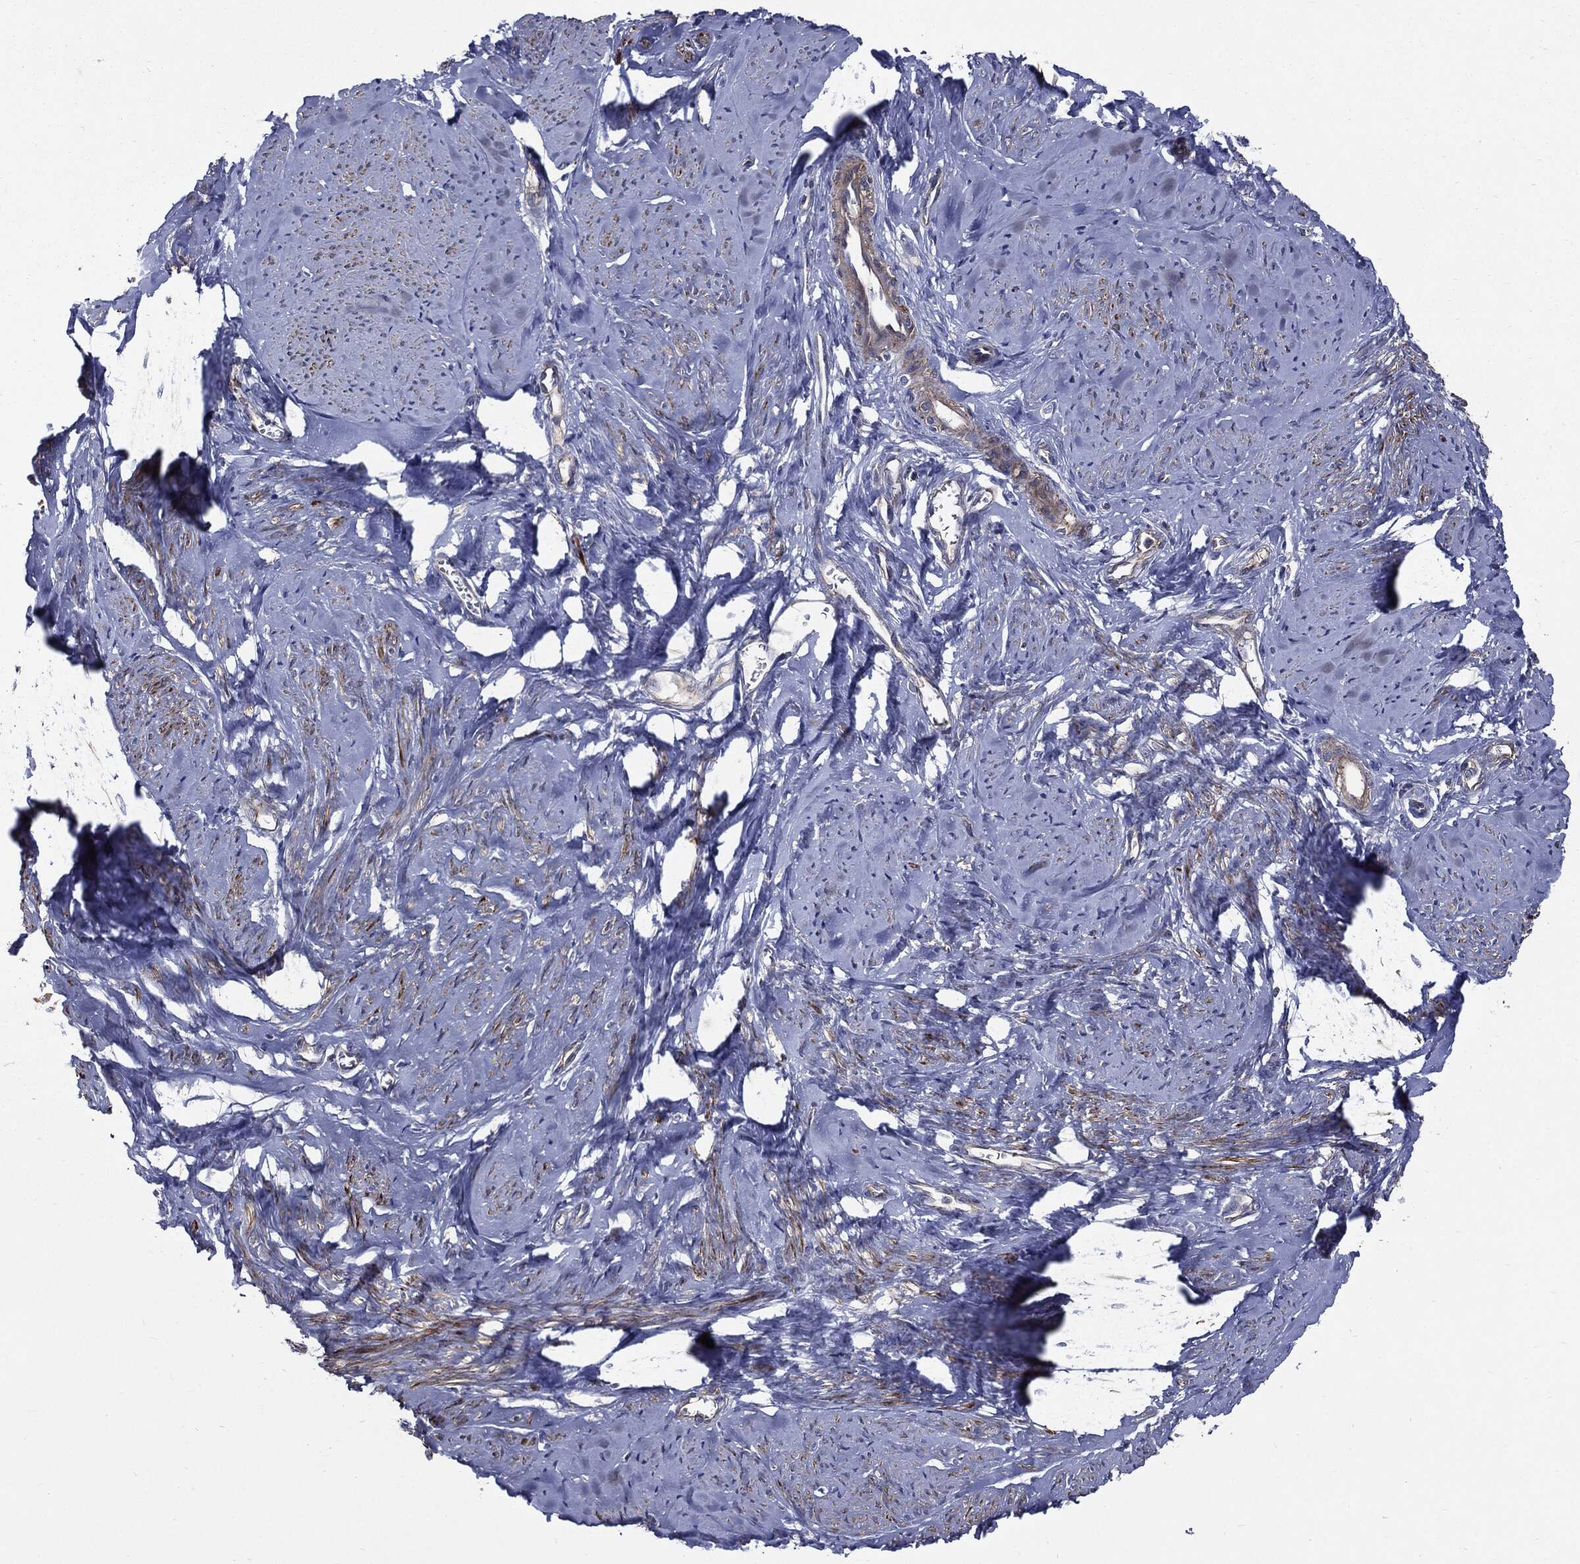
{"staining": {"intensity": "strong", "quantity": "25%-75%", "location": "cytoplasmic/membranous"}, "tissue": "smooth muscle", "cell_type": "Smooth muscle cells", "image_type": "normal", "snomed": [{"axis": "morphology", "description": "Normal tissue, NOS"}, {"axis": "topography", "description": "Smooth muscle"}], "caption": "An IHC histopathology image of unremarkable tissue is shown. Protein staining in brown labels strong cytoplasmic/membranous positivity in smooth muscle within smooth muscle cells.", "gene": "PDCD6IP", "patient": {"sex": "female", "age": 48}}